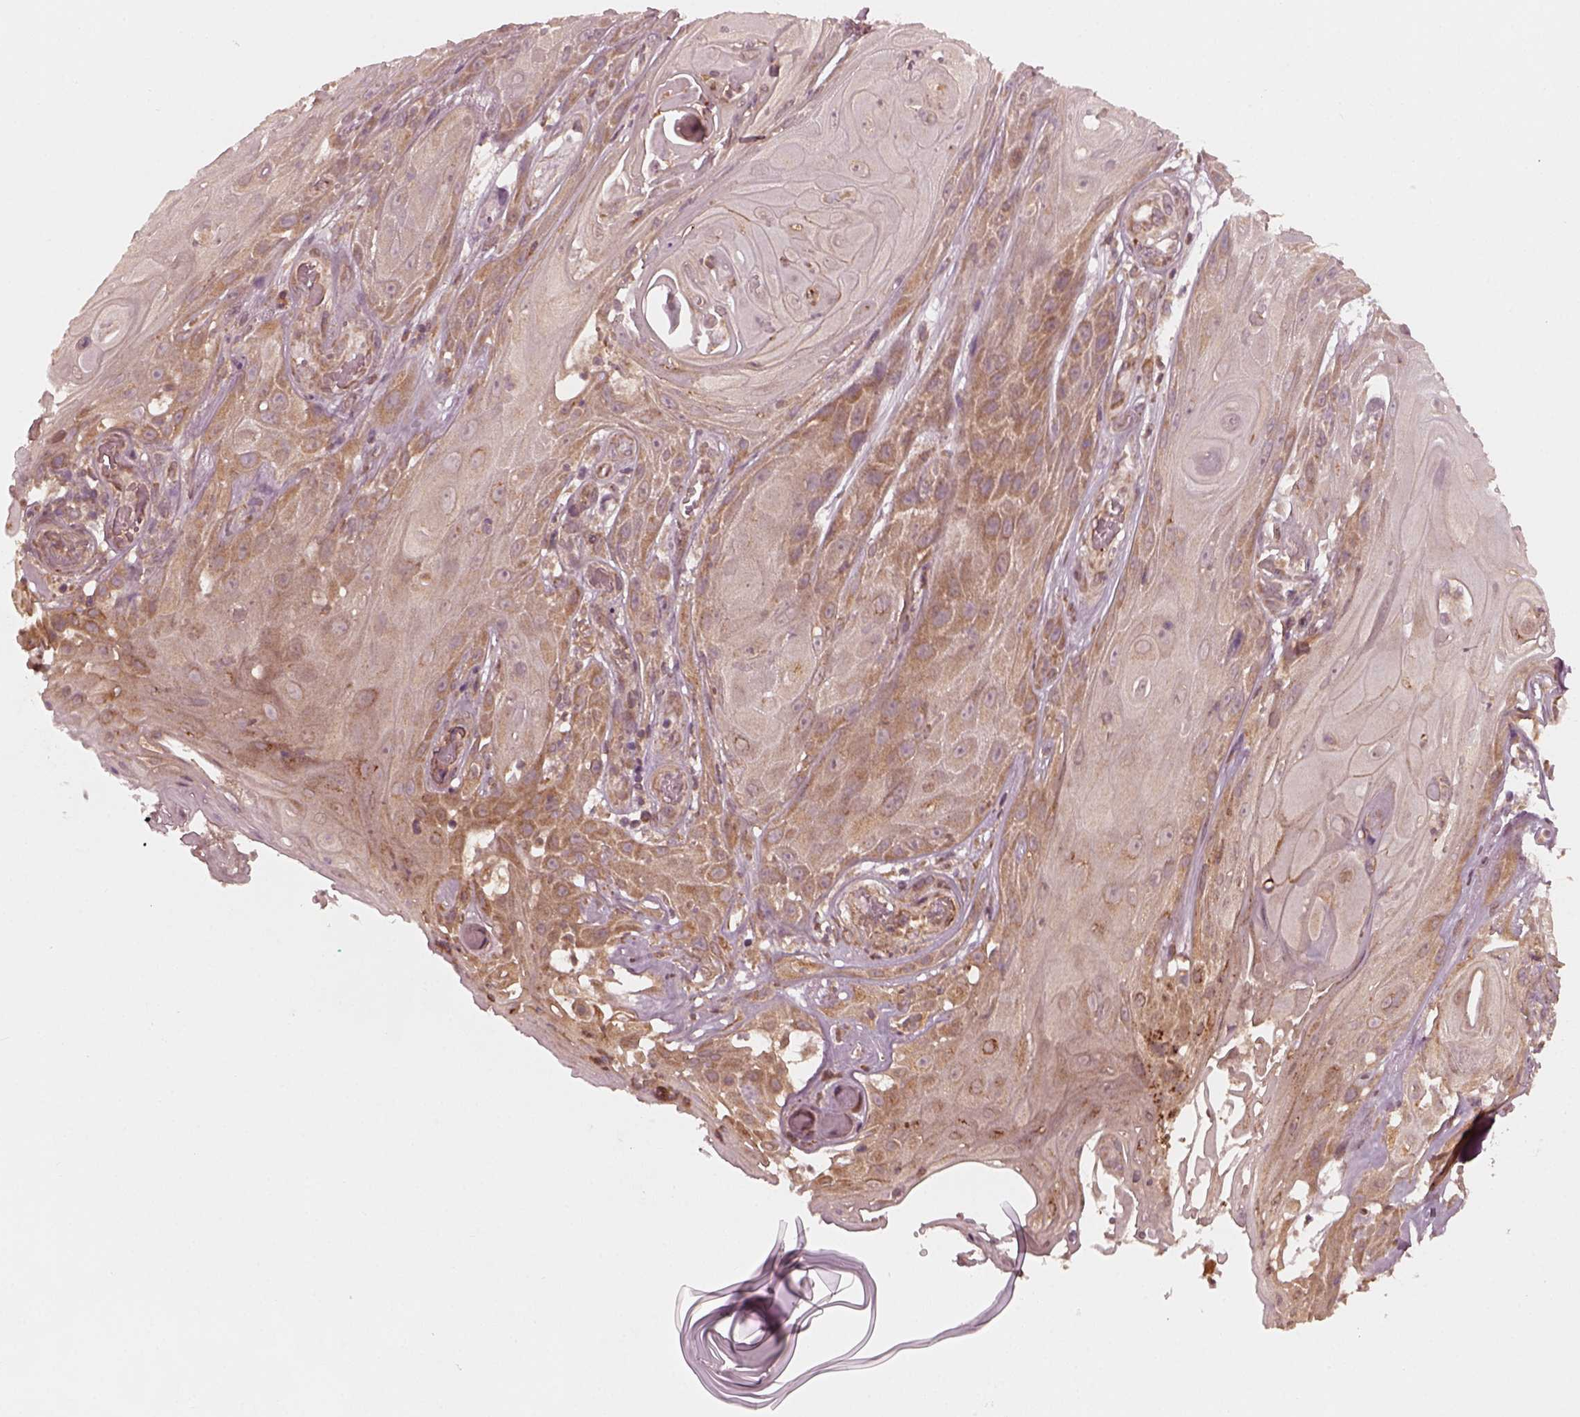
{"staining": {"intensity": "moderate", "quantity": "<25%", "location": "cytoplasmic/membranous"}, "tissue": "skin cancer", "cell_type": "Tumor cells", "image_type": "cancer", "snomed": [{"axis": "morphology", "description": "Squamous cell carcinoma, NOS"}, {"axis": "topography", "description": "Skin"}], "caption": "An image showing moderate cytoplasmic/membranous staining in approximately <25% of tumor cells in skin cancer (squamous cell carcinoma), as visualized by brown immunohistochemical staining.", "gene": "FAF2", "patient": {"sex": "male", "age": 62}}